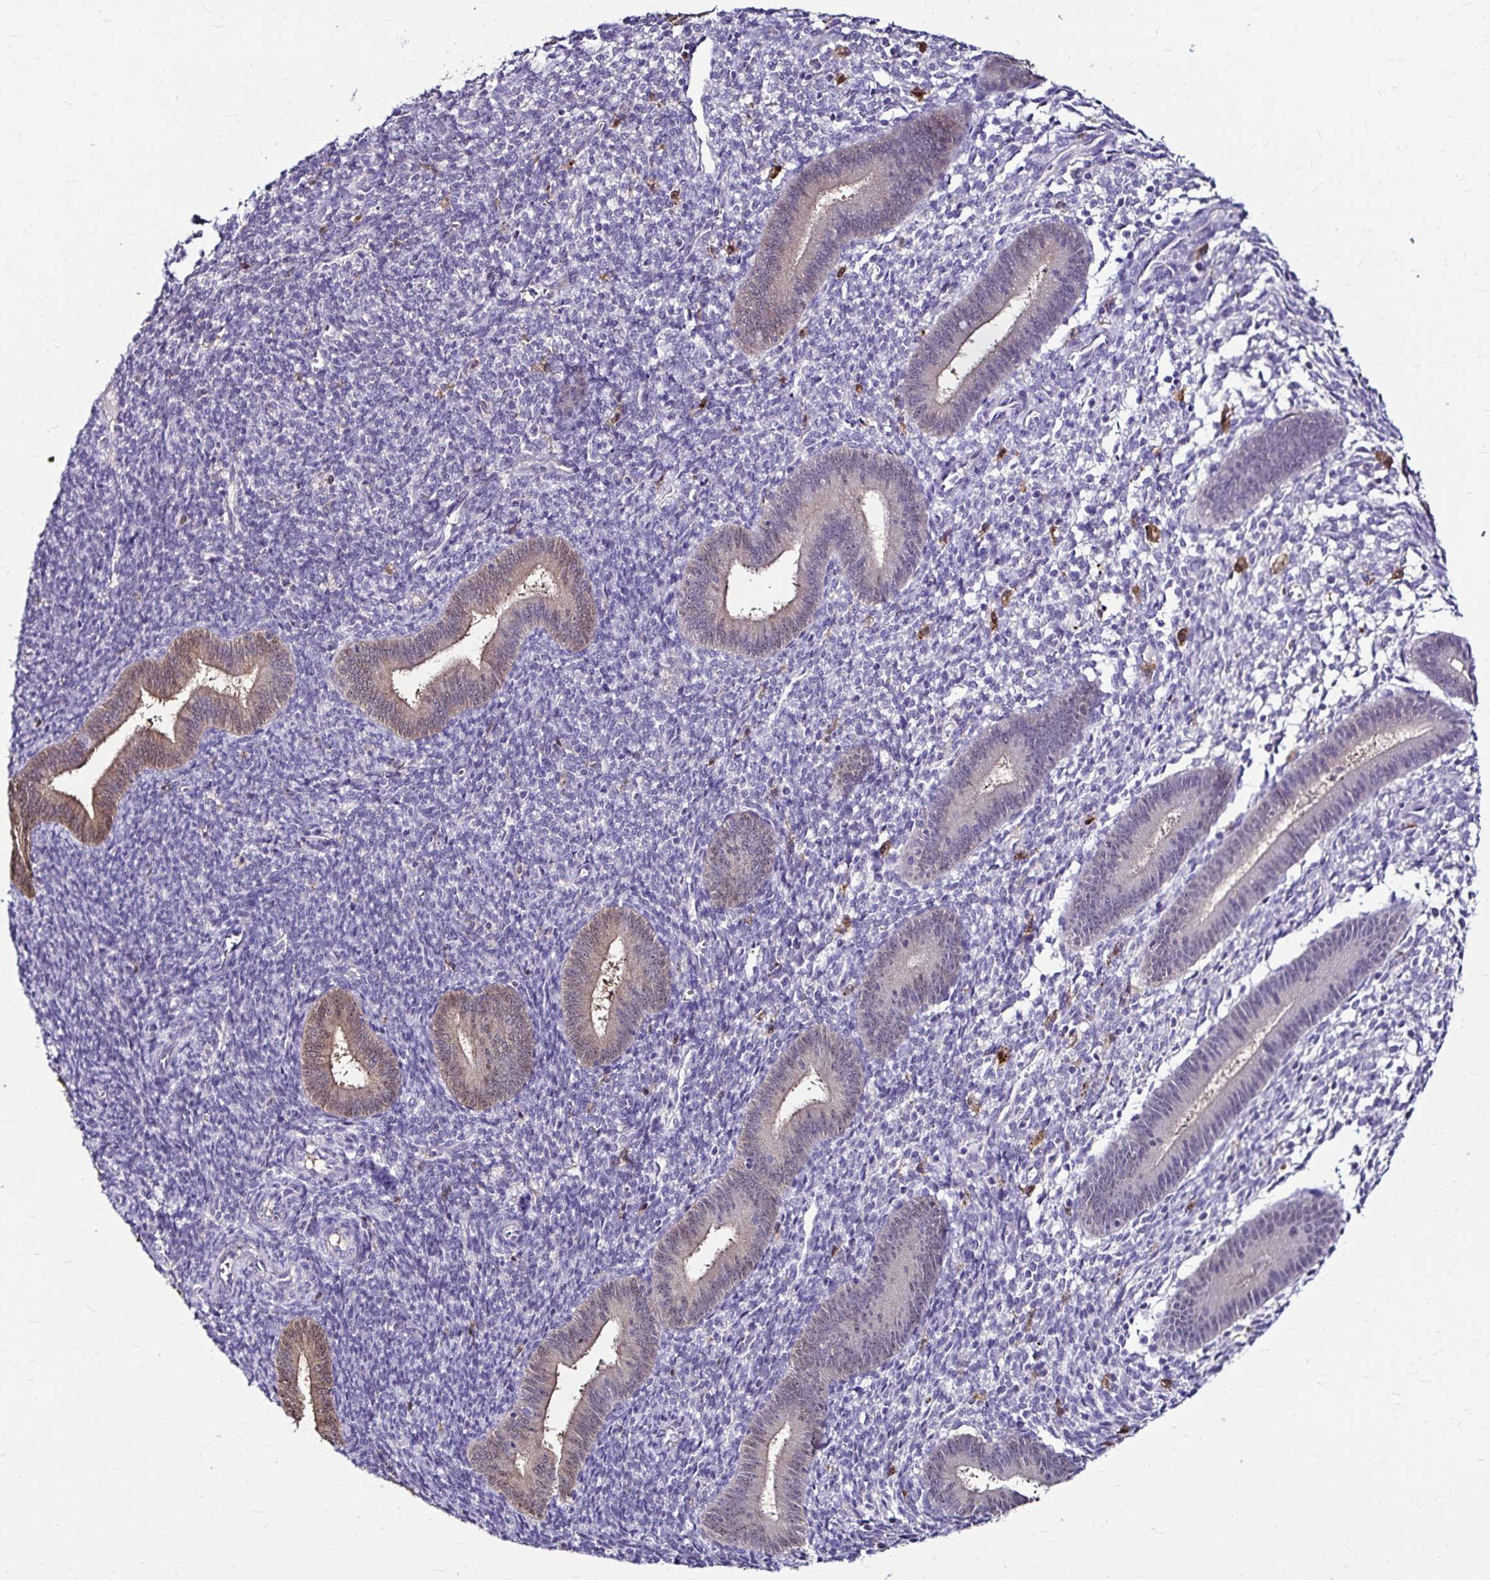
{"staining": {"intensity": "negative", "quantity": "none", "location": "none"}, "tissue": "endometrium", "cell_type": "Cells in endometrial stroma", "image_type": "normal", "snomed": [{"axis": "morphology", "description": "Normal tissue, NOS"}, {"axis": "topography", "description": "Endometrium"}], "caption": "Endometrium was stained to show a protein in brown. There is no significant staining in cells in endometrial stroma. (DAB immunohistochemistry (IHC) with hematoxylin counter stain).", "gene": "IDH1", "patient": {"sex": "female", "age": 25}}